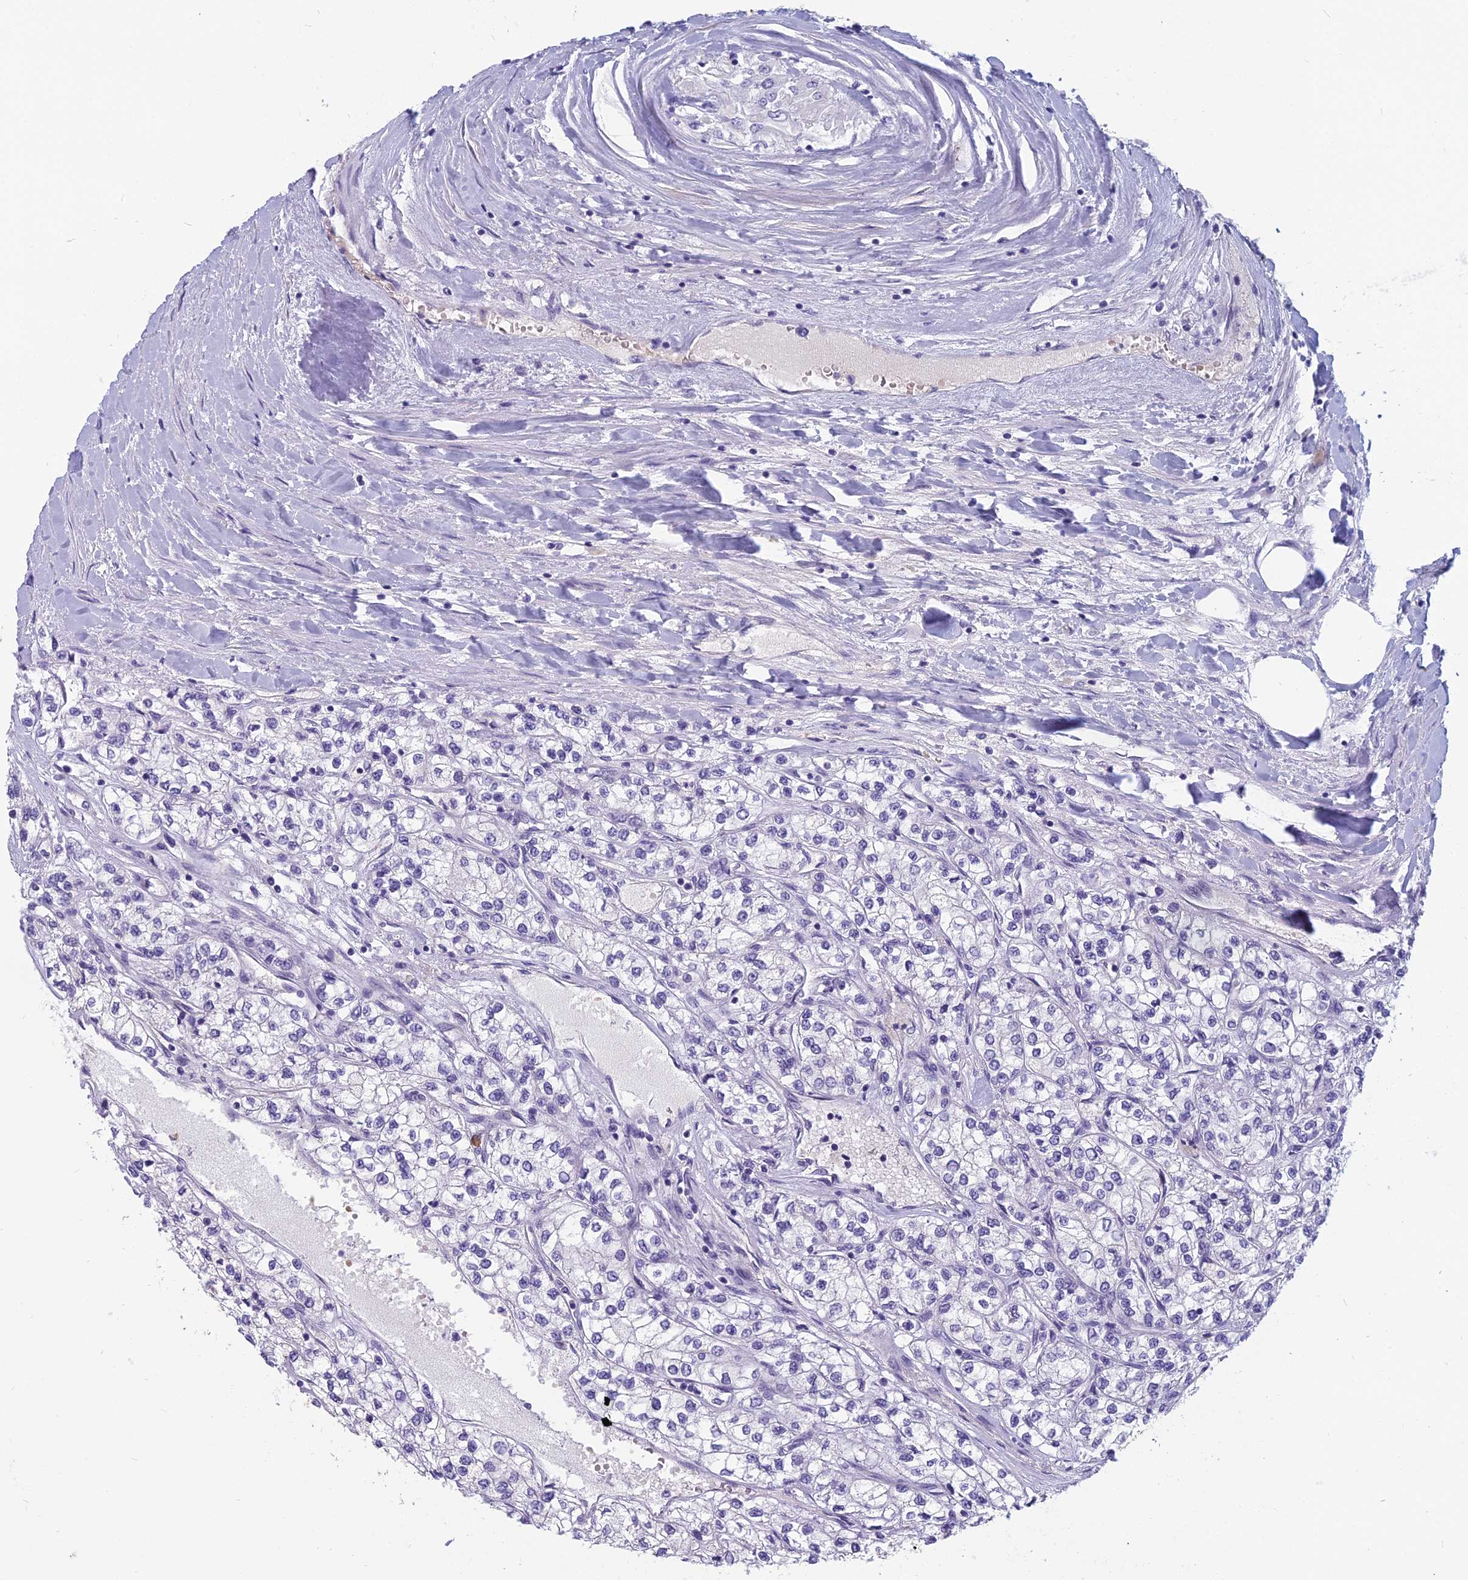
{"staining": {"intensity": "negative", "quantity": "none", "location": "none"}, "tissue": "renal cancer", "cell_type": "Tumor cells", "image_type": "cancer", "snomed": [{"axis": "morphology", "description": "Adenocarcinoma, NOS"}, {"axis": "topography", "description": "Kidney"}], "caption": "Immunohistochemical staining of renal cancer reveals no significant positivity in tumor cells.", "gene": "RBM41", "patient": {"sex": "male", "age": 80}}